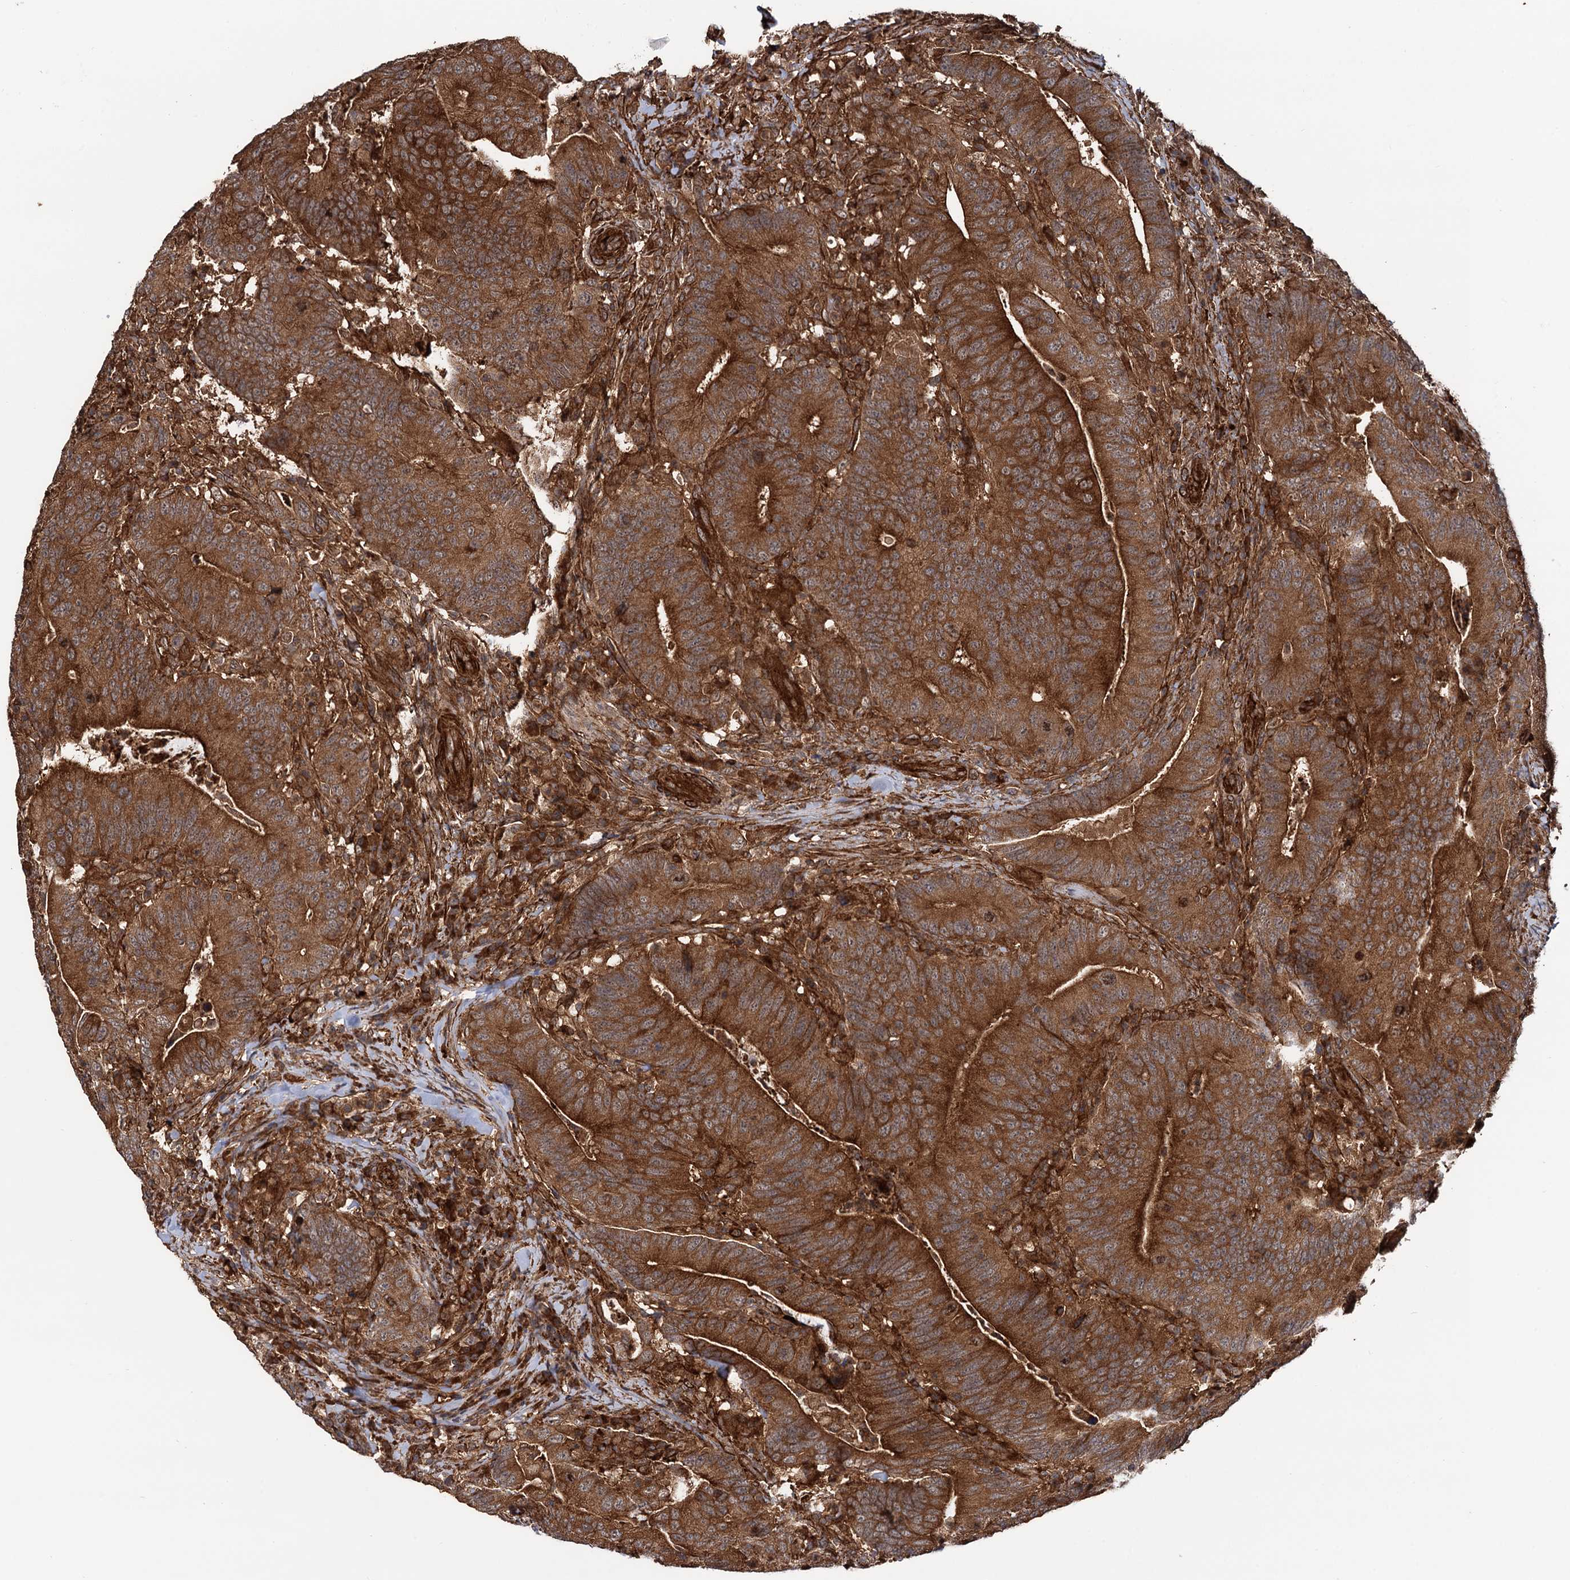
{"staining": {"intensity": "strong", "quantity": ">75%", "location": "cytoplasmic/membranous"}, "tissue": "colorectal cancer", "cell_type": "Tumor cells", "image_type": "cancer", "snomed": [{"axis": "morphology", "description": "Adenocarcinoma, NOS"}, {"axis": "topography", "description": "Colon"}], "caption": "A brown stain shows strong cytoplasmic/membranous staining of a protein in human colorectal cancer (adenocarcinoma) tumor cells.", "gene": "ATP8B4", "patient": {"sex": "female", "age": 66}}